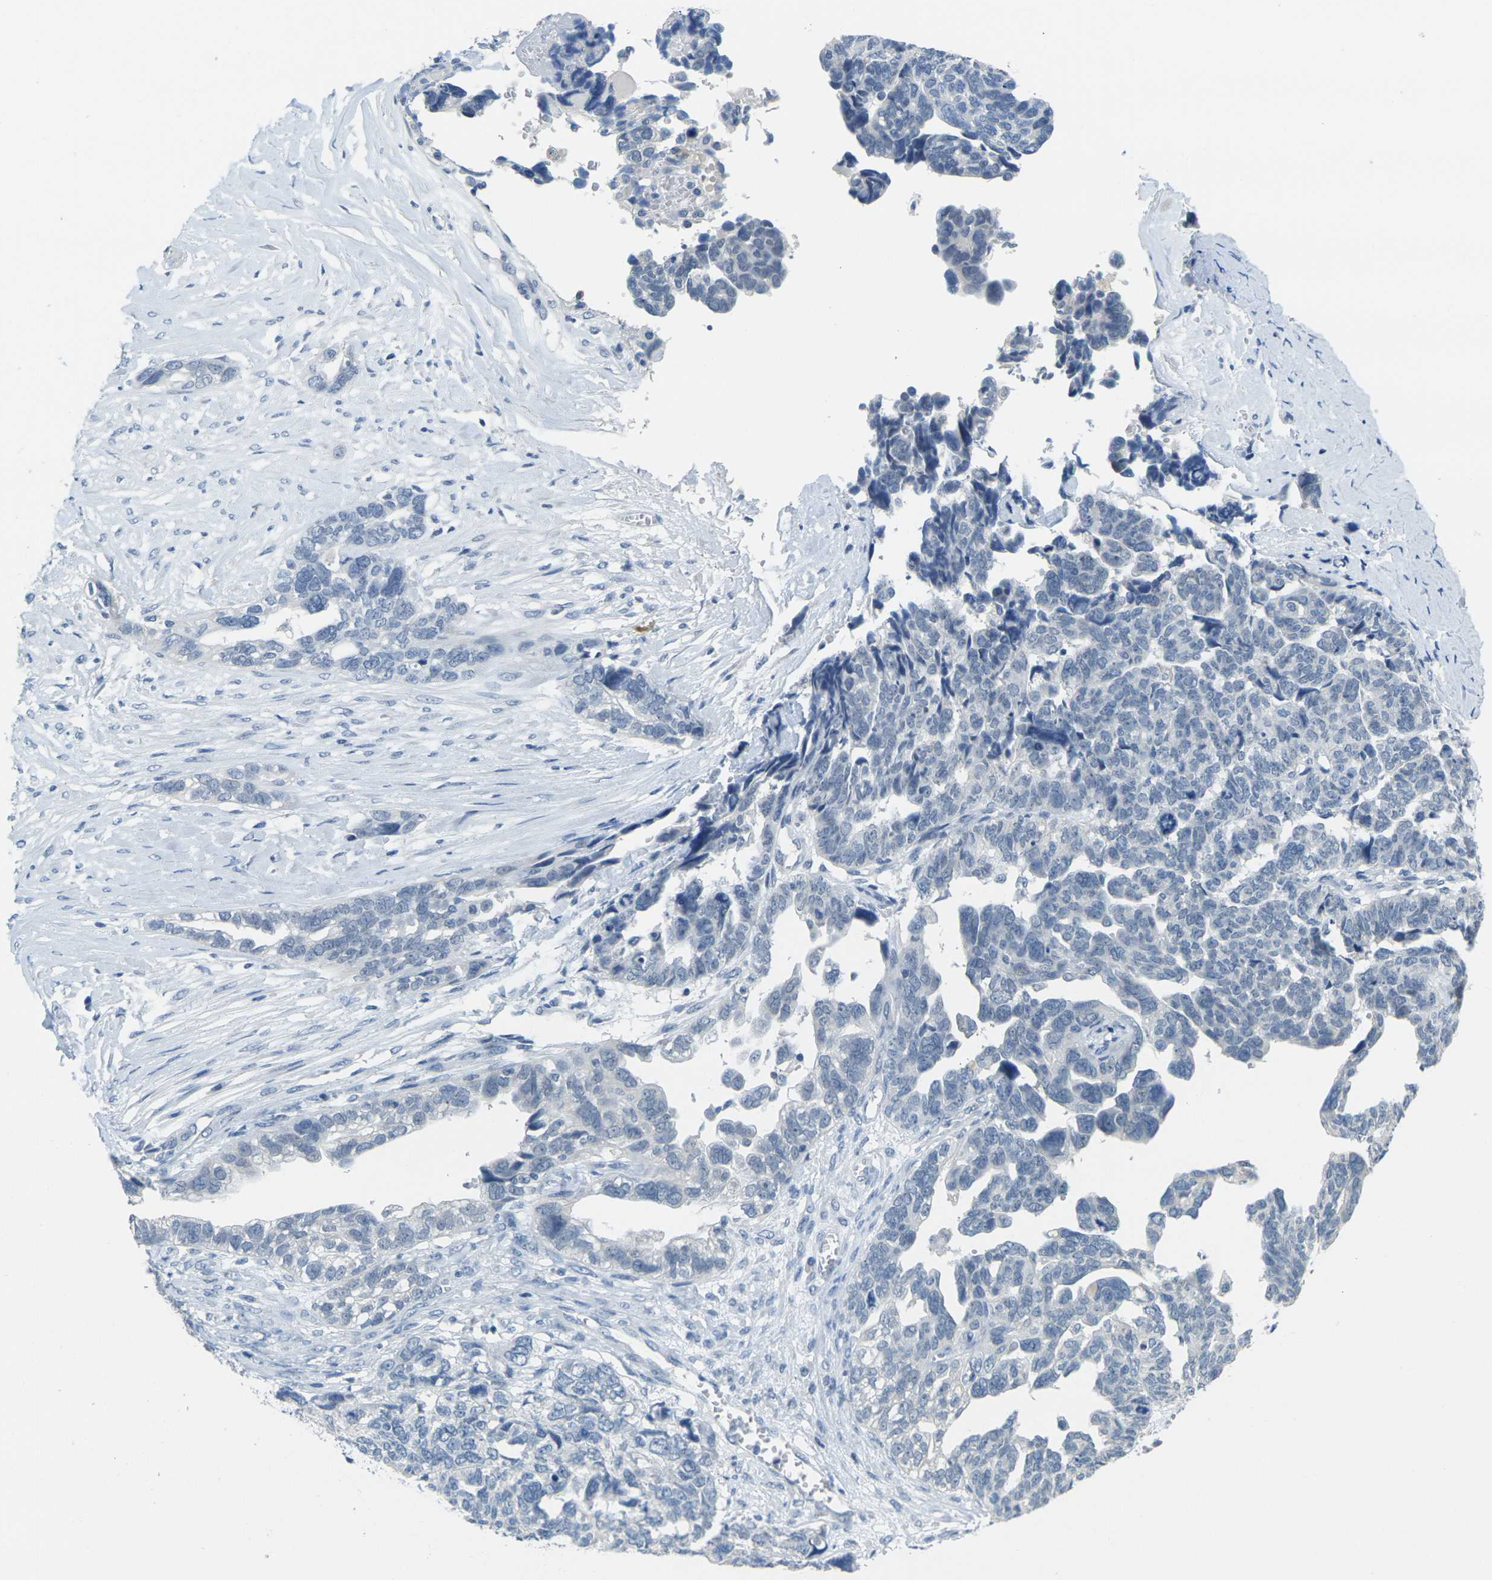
{"staining": {"intensity": "negative", "quantity": "none", "location": "none"}, "tissue": "ovarian cancer", "cell_type": "Tumor cells", "image_type": "cancer", "snomed": [{"axis": "morphology", "description": "Cystadenocarcinoma, serous, NOS"}, {"axis": "topography", "description": "Ovary"}], "caption": "Micrograph shows no significant protein staining in tumor cells of ovarian serous cystadenocarcinoma.", "gene": "GPR15", "patient": {"sex": "female", "age": 79}}